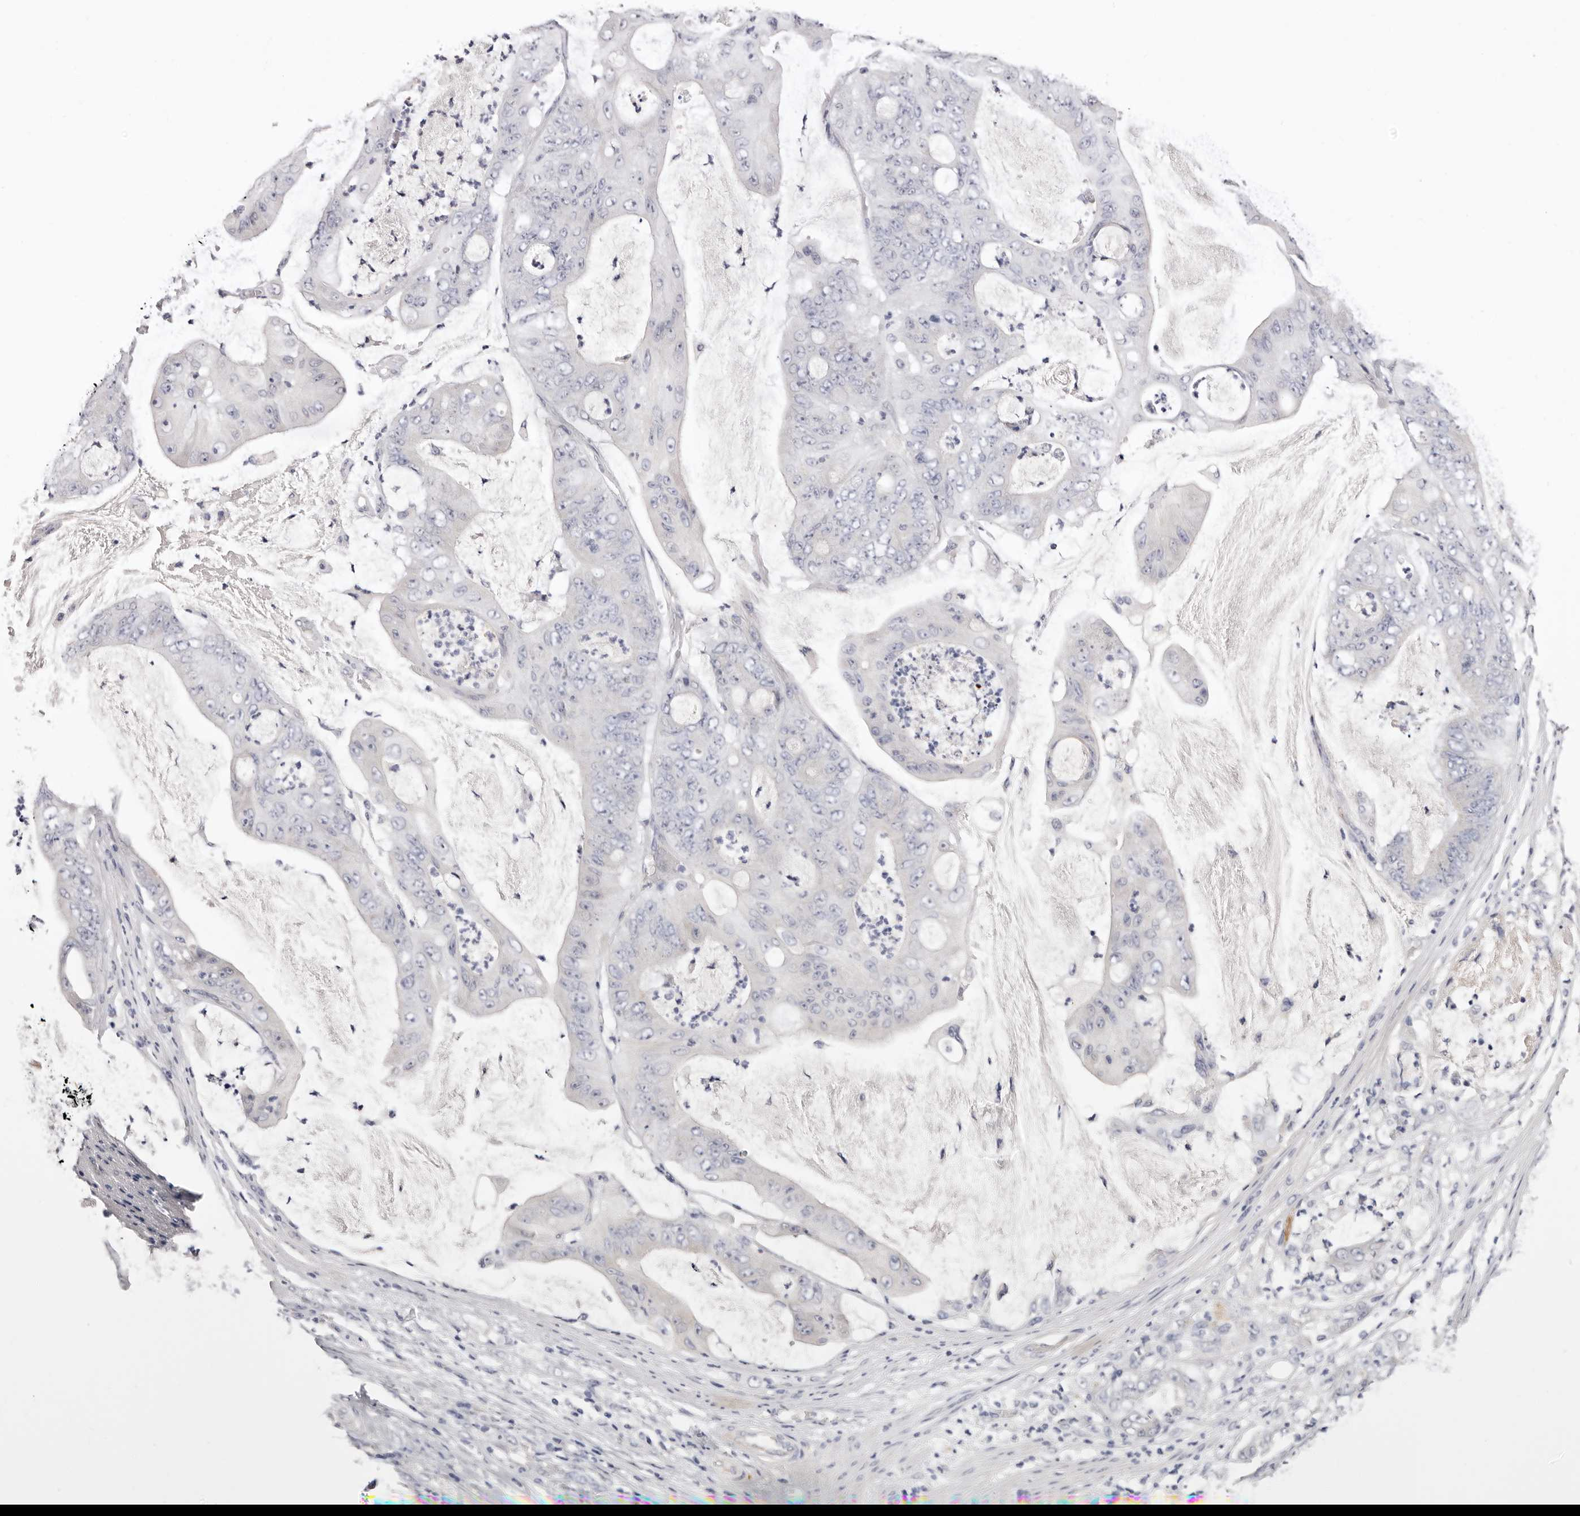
{"staining": {"intensity": "negative", "quantity": "none", "location": "none"}, "tissue": "stomach cancer", "cell_type": "Tumor cells", "image_type": "cancer", "snomed": [{"axis": "morphology", "description": "Adenocarcinoma, NOS"}, {"axis": "topography", "description": "Stomach"}], "caption": "Stomach cancer stained for a protein using immunohistochemistry reveals no expression tumor cells.", "gene": "LMLN", "patient": {"sex": "female", "age": 73}}